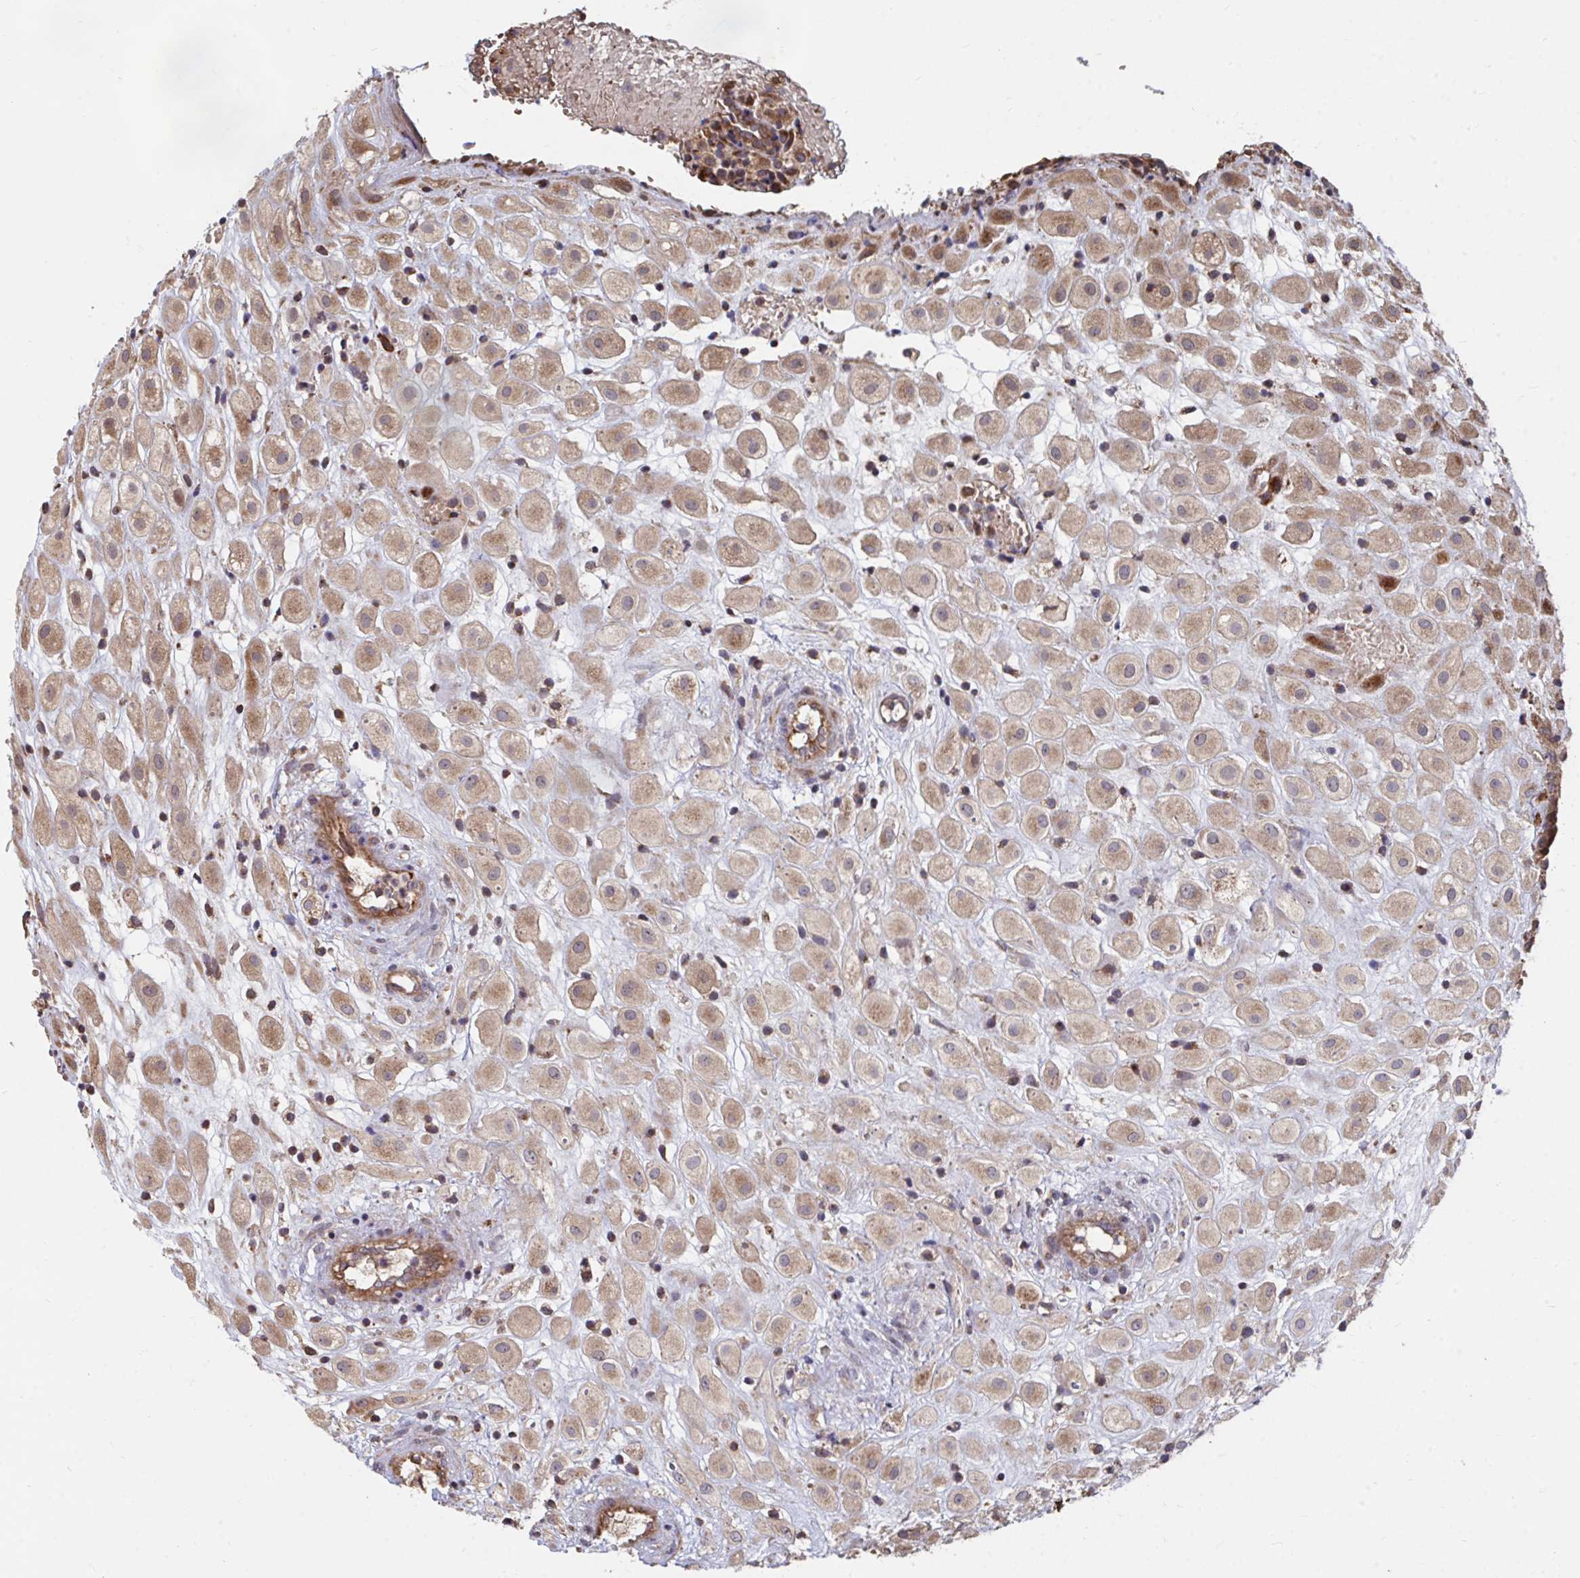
{"staining": {"intensity": "moderate", "quantity": ">75%", "location": "cytoplasmic/membranous"}, "tissue": "placenta", "cell_type": "Decidual cells", "image_type": "normal", "snomed": [{"axis": "morphology", "description": "Normal tissue, NOS"}, {"axis": "topography", "description": "Placenta"}], "caption": "DAB immunohistochemical staining of benign human placenta displays moderate cytoplasmic/membranous protein staining in about >75% of decidual cells. (DAB = brown stain, brightfield microscopy at high magnification).", "gene": "FAM89A", "patient": {"sex": "female", "age": 24}}